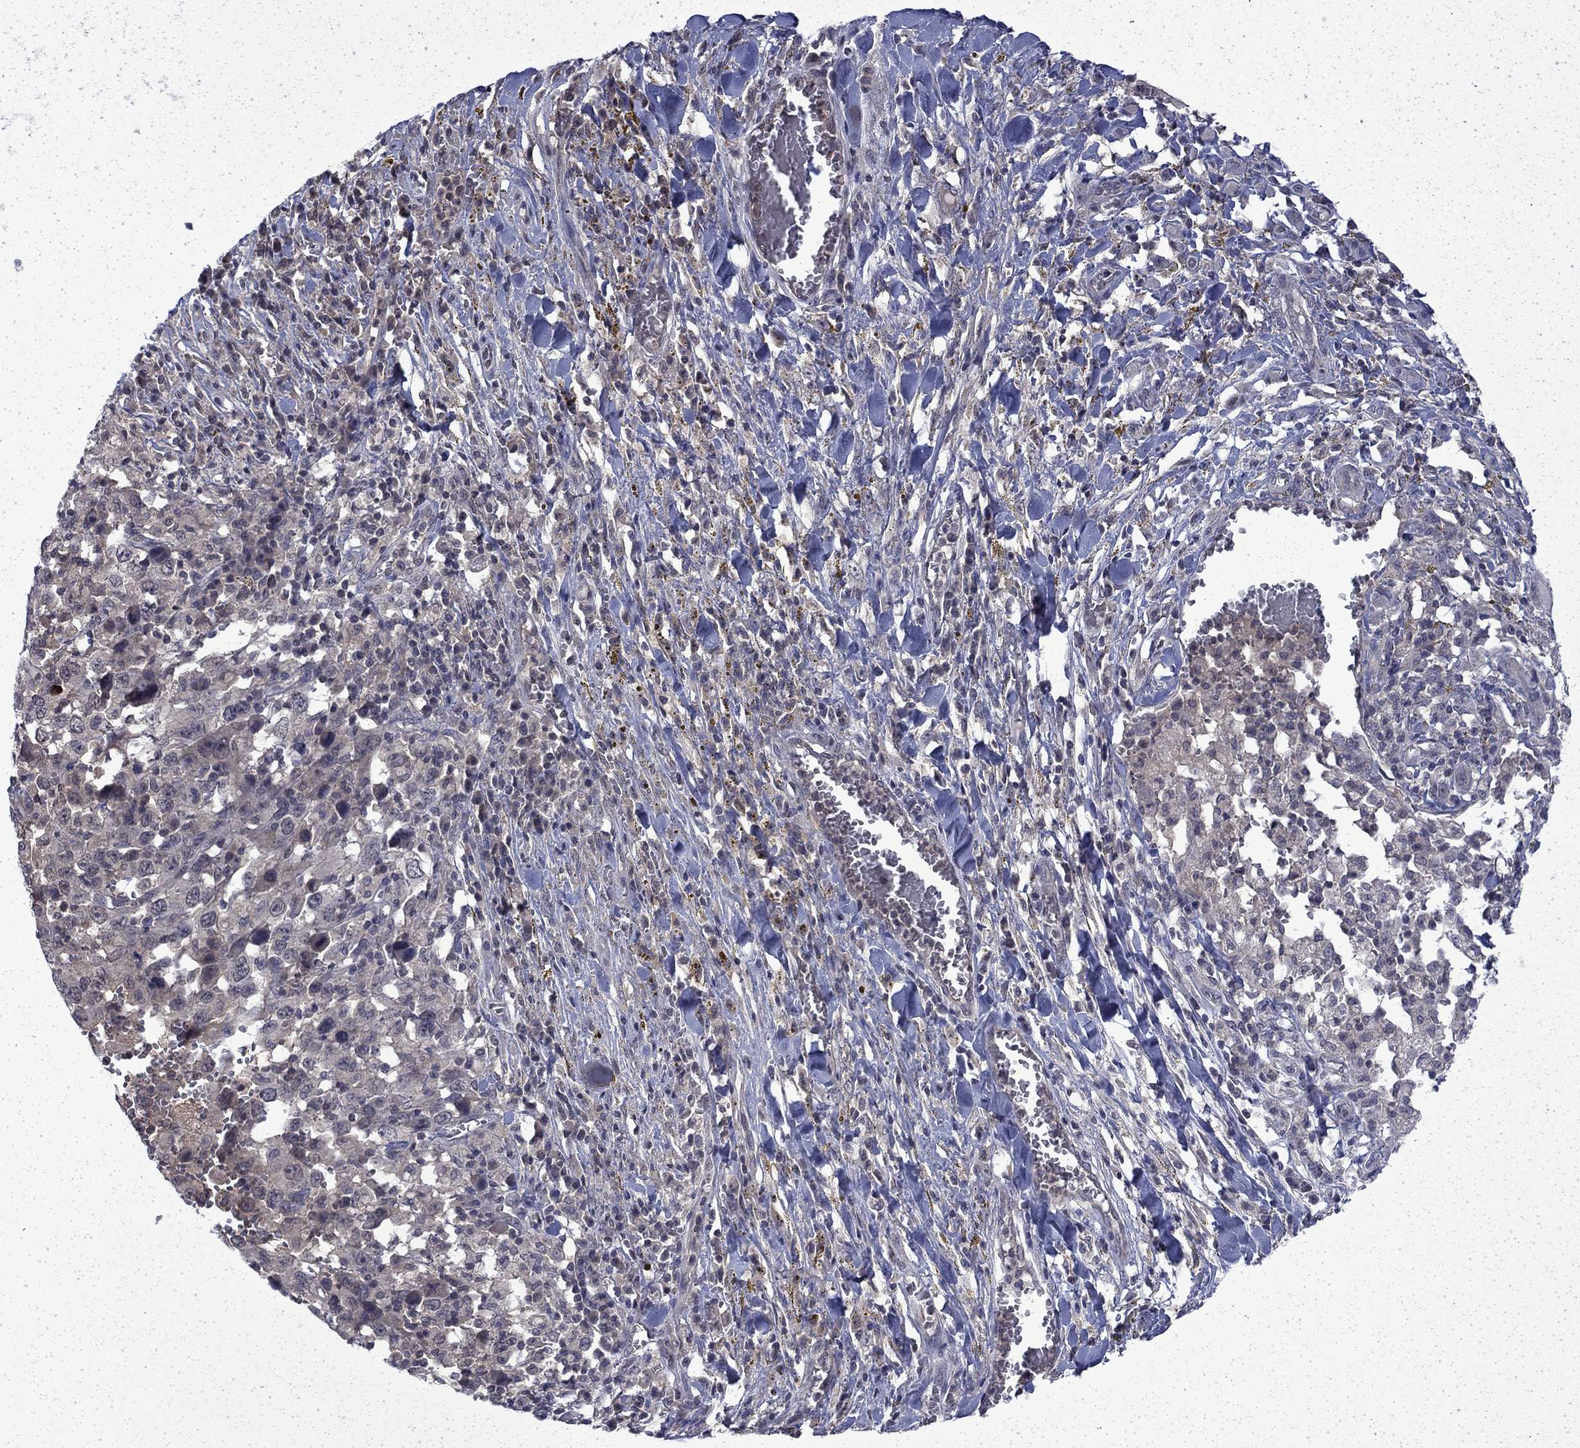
{"staining": {"intensity": "negative", "quantity": "none", "location": "none"}, "tissue": "melanoma", "cell_type": "Tumor cells", "image_type": "cancer", "snomed": [{"axis": "morphology", "description": "Malignant melanoma, NOS"}, {"axis": "topography", "description": "Skin"}], "caption": "The histopathology image reveals no significant expression in tumor cells of malignant melanoma. (DAB (3,3'-diaminobenzidine) IHC visualized using brightfield microscopy, high magnification).", "gene": "CHAT", "patient": {"sex": "female", "age": 91}}